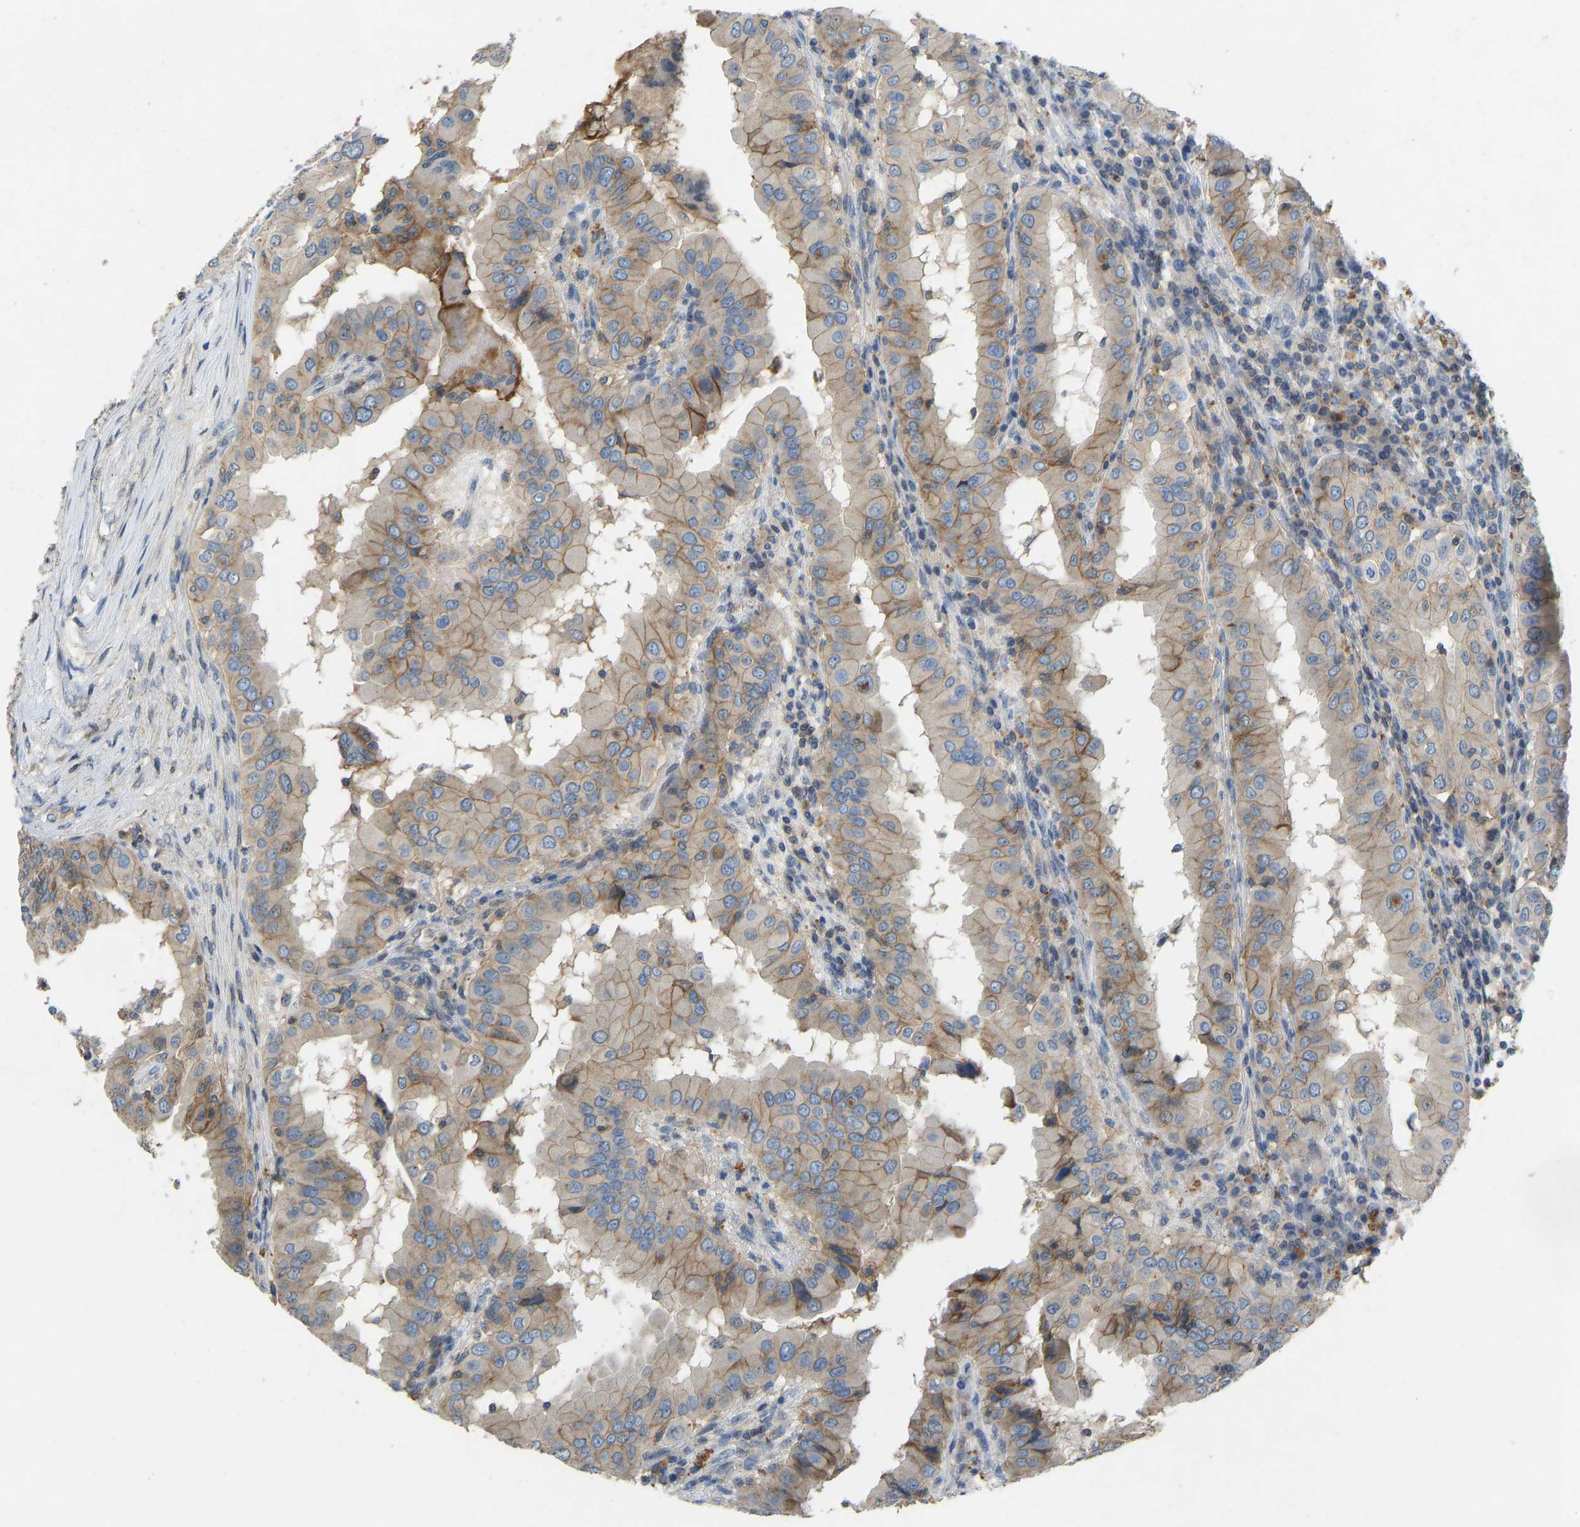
{"staining": {"intensity": "moderate", "quantity": ">75%", "location": "cytoplasmic/membranous"}, "tissue": "thyroid cancer", "cell_type": "Tumor cells", "image_type": "cancer", "snomed": [{"axis": "morphology", "description": "Papillary adenocarcinoma, NOS"}, {"axis": "topography", "description": "Thyroid gland"}], "caption": "About >75% of tumor cells in human papillary adenocarcinoma (thyroid) exhibit moderate cytoplasmic/membranous protein positivity as visualized by brown immunohistochemical staining.", "gene": "NDRG3", "patient": {"sex": "male", "age": 33}}